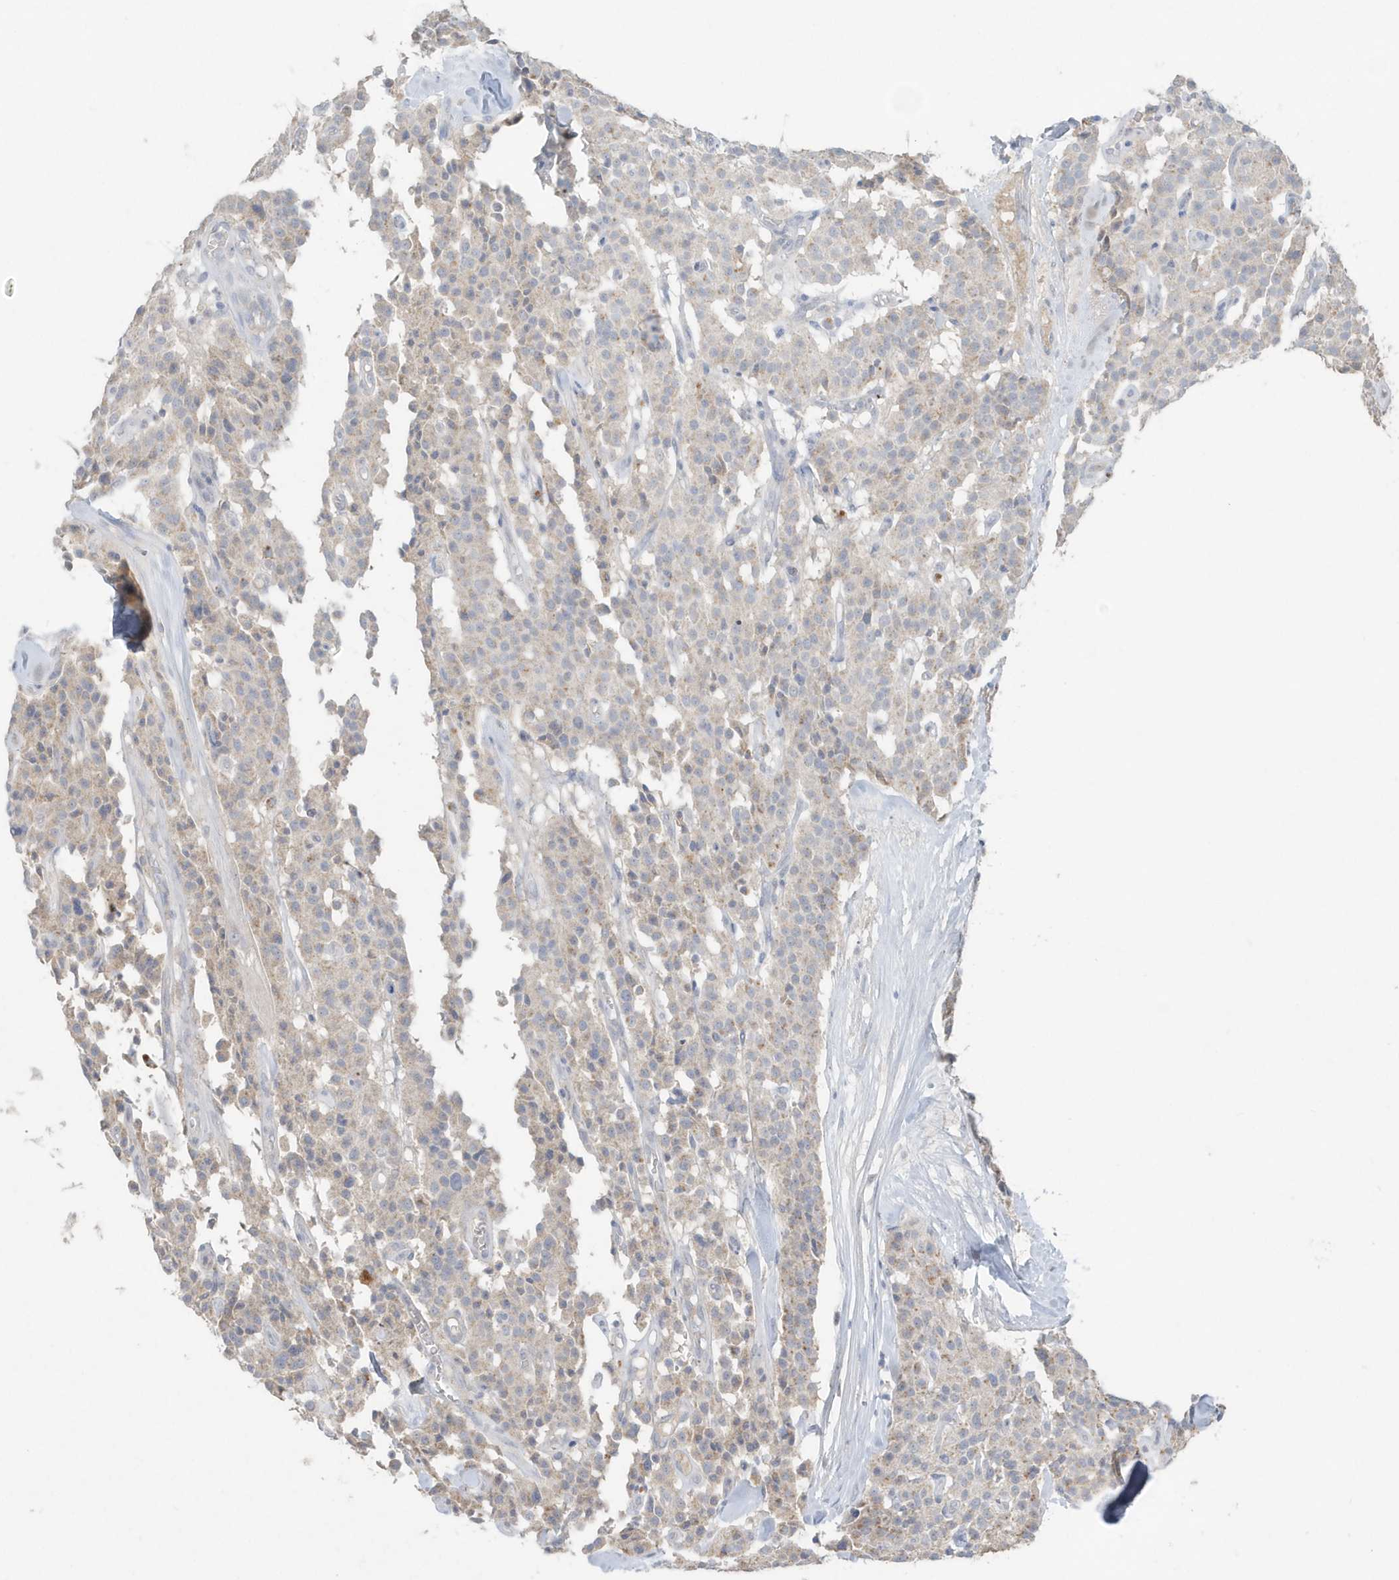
{"staining": {"intensity": "weak", "quantity": "<25%", "location": "cytoplasmic/membranous"}, "tissue": "carcinoid", "cell_type": "Tumor cells", "image_type": "cancer", "snomed": [{"axis": "morphology", "description": "Carcinoid, malignant, NOS"}, {"axis": "topography", "description": "Lung"}], "caption": "Photomicrograph shows no significant protein staining in tumor cells of carcinoid (malignant).", "gene": "C1RL", "patient": {"sex": "male", "age": 30}}